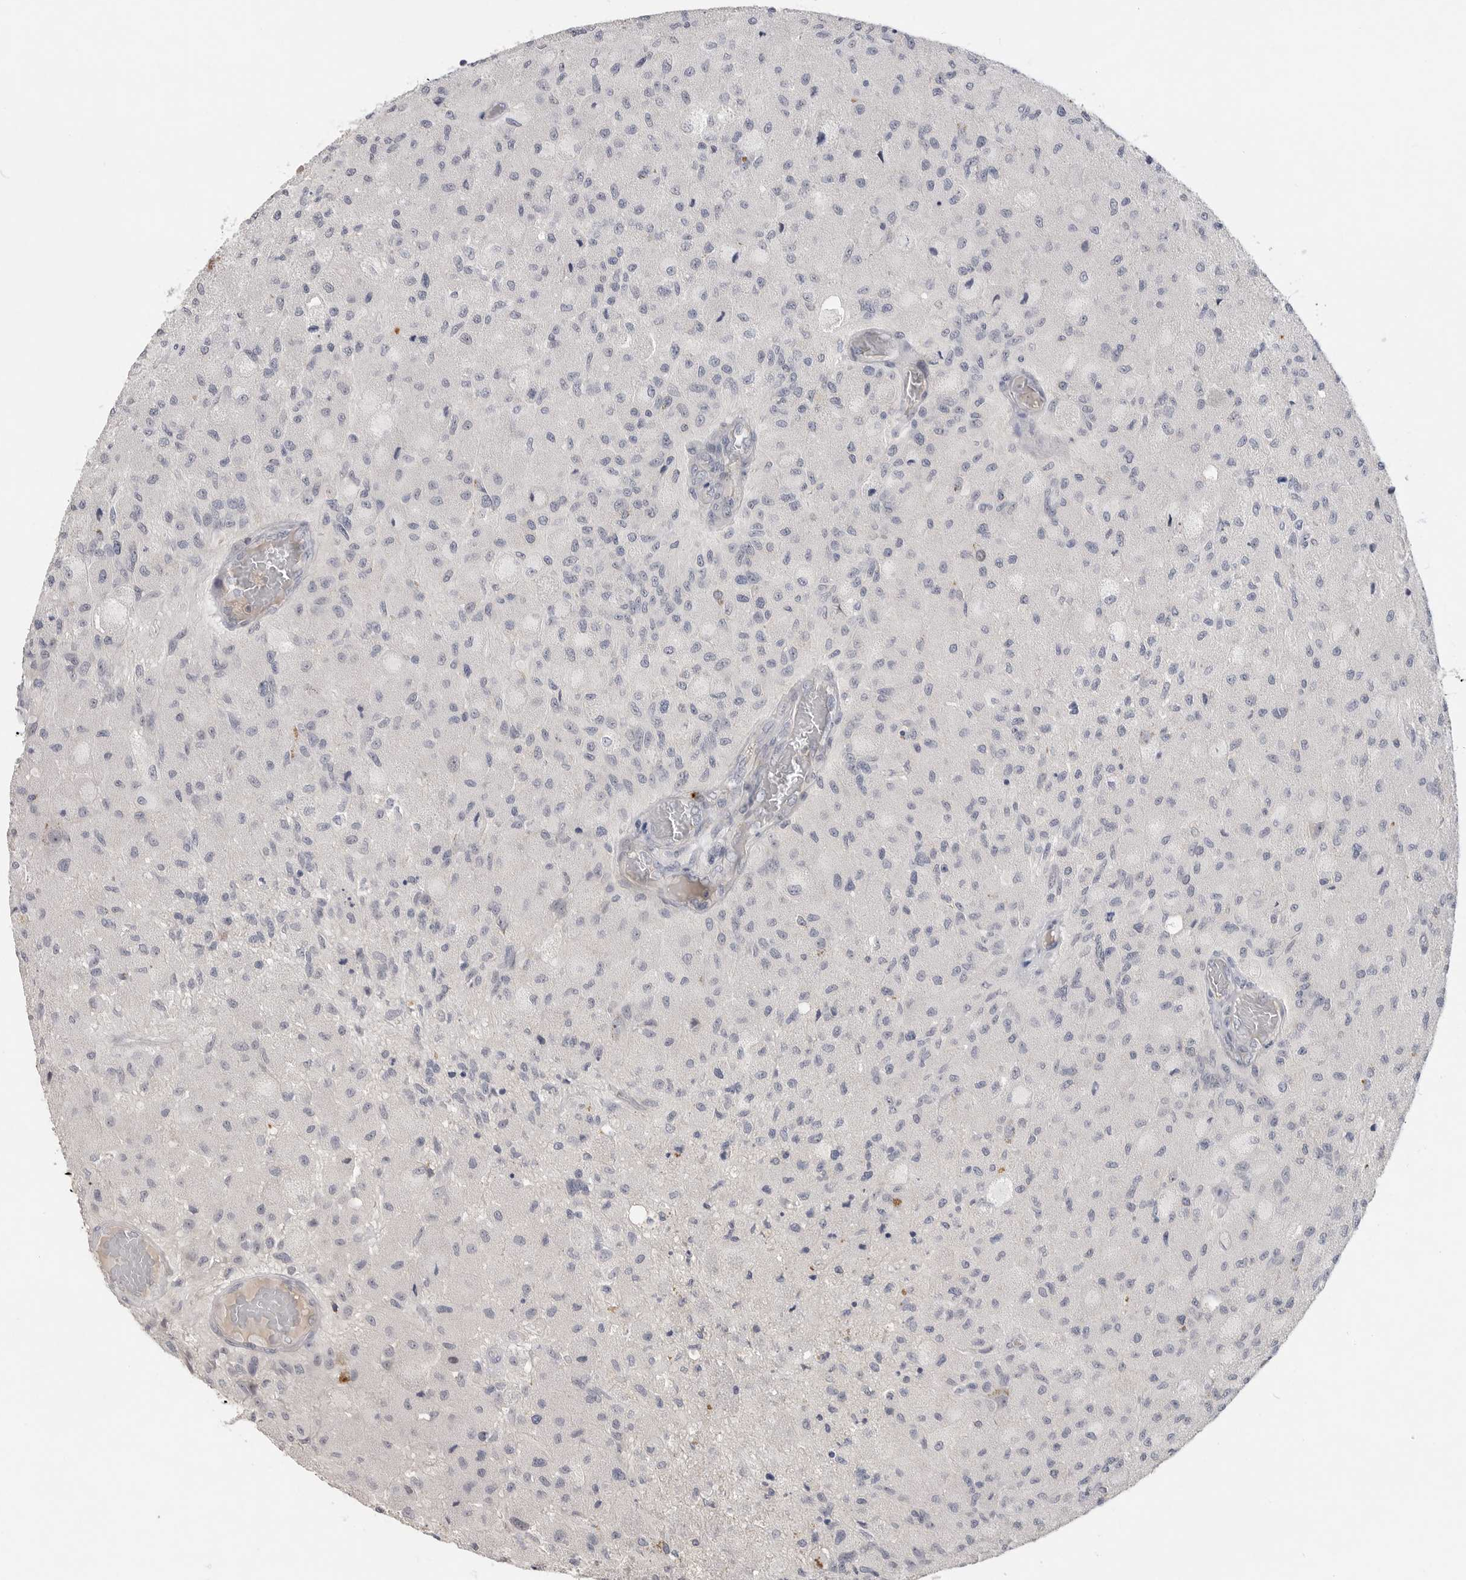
{"staining": {"intensity": "negative", "quantity": "none", "location": "none"}, "tissue": "glioma", "cell_type": "Tumor cells", "image_type": "cancer", "snomed": [{"axis": "morphology", "description": "Normal tissue, NOS"}, {"axis": "morphology", "description": "Glioma, malignant, High grade"}, {"axis": "topography", "description": "Cerebral cortex"}], "caption": "The image exhibits no significant expression in tumor cells of glioma.", "gene": "ITGAD", "patient": {"sex": "male", "age": 77}}